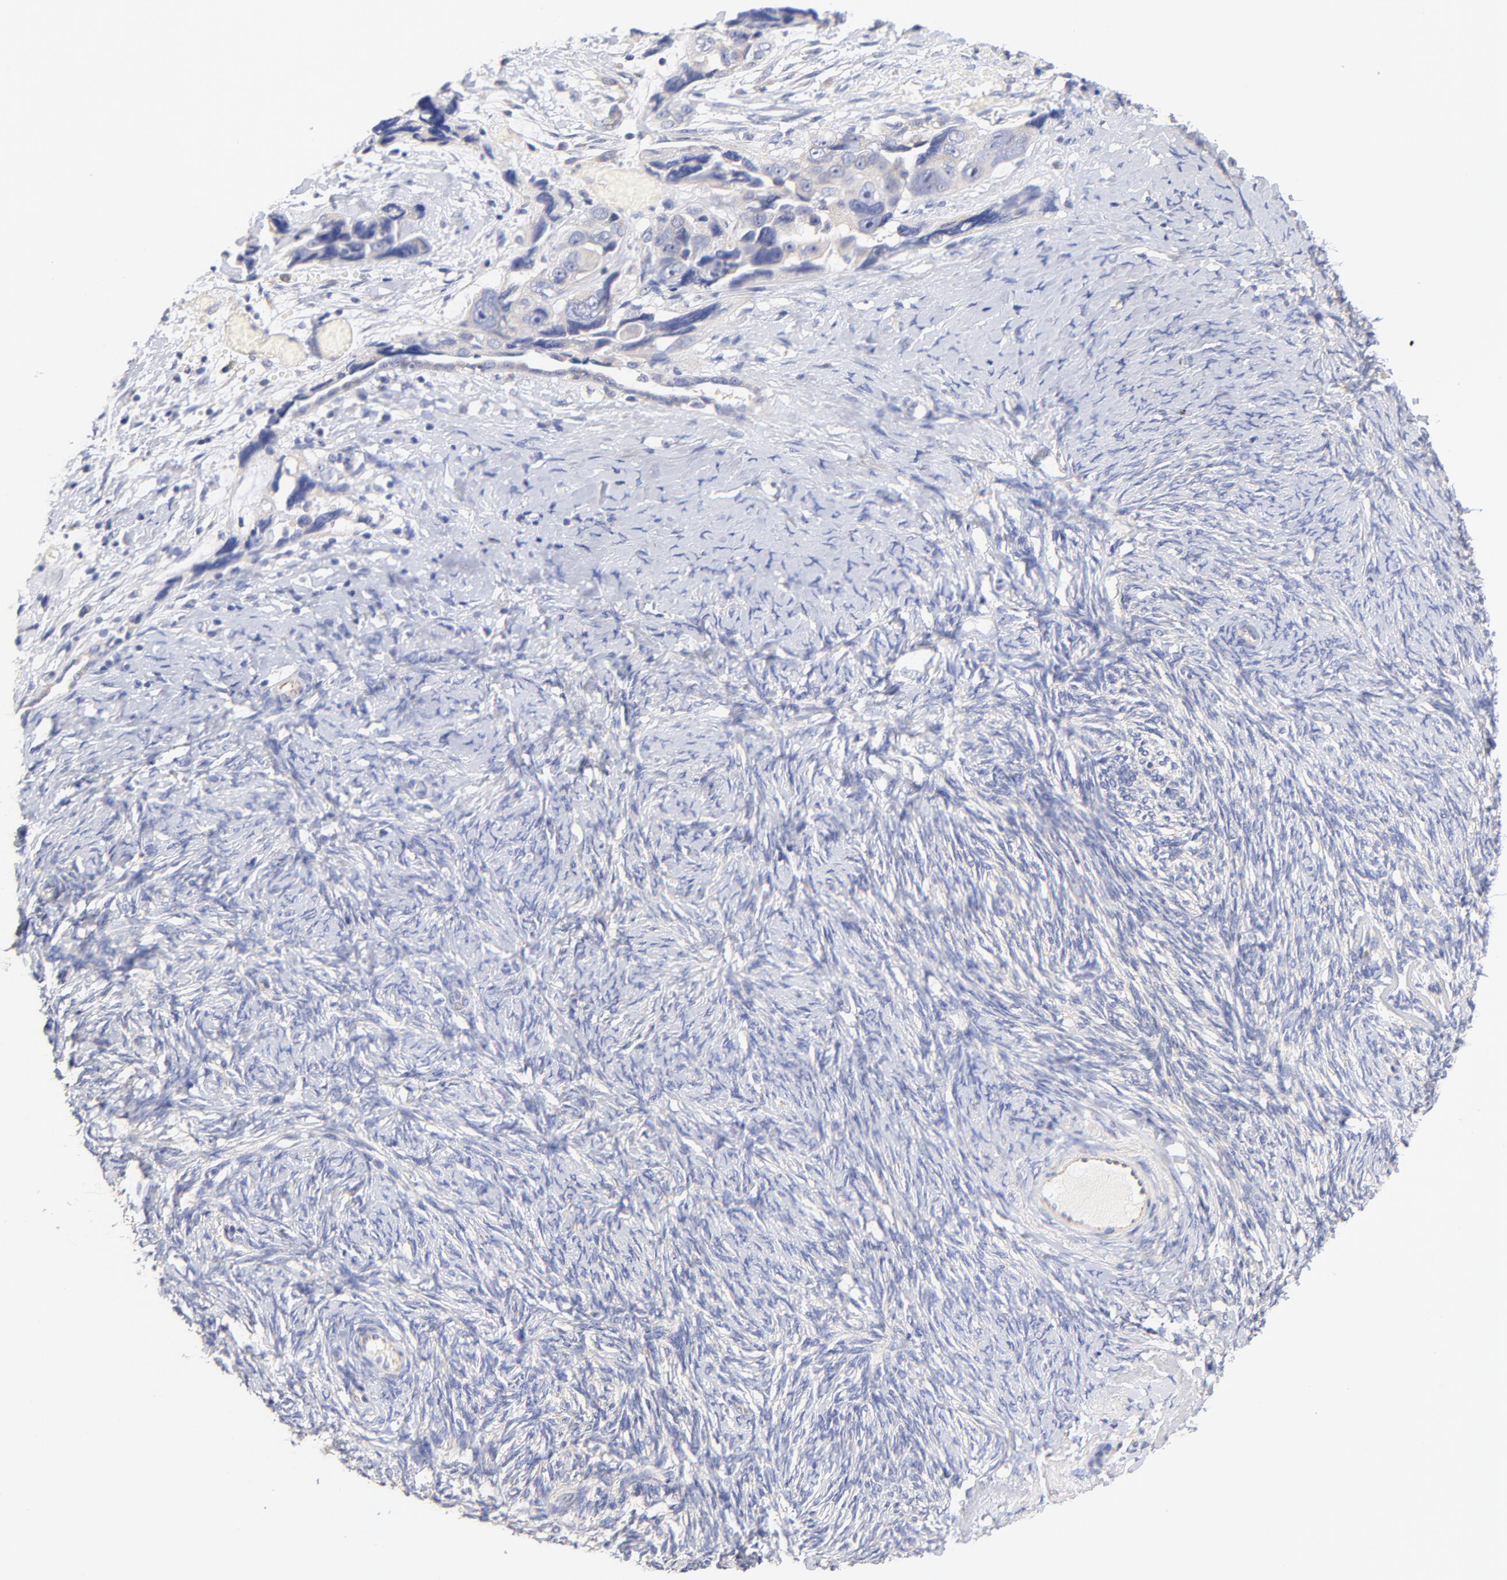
{"staining": {"intensity": "weak", "quantity": "25%-75%", "location": "cytoplasmic/membranous"}, "tissue": "ovarian cancer", "cell_type": "Tumor cells", "image_type": "cancer", "snomed": [{"axis": "morphology", "description": "Normal tissue, NOS"}, {"axis": "morphology", "description": "Cystadenocarcinoma, serous, NOS"}, {"axis": "topography", "description": "Ovary"}], "caption": "IHC of ovarian cancer (serous cystadenocarcinoma) exhibits low levels of weak cytoplasmic/membranous positivity in approximately 25%-75% of tumor cells.", "gene": "HS3ST1", "patient": {"sex": "female", "age": 62}}